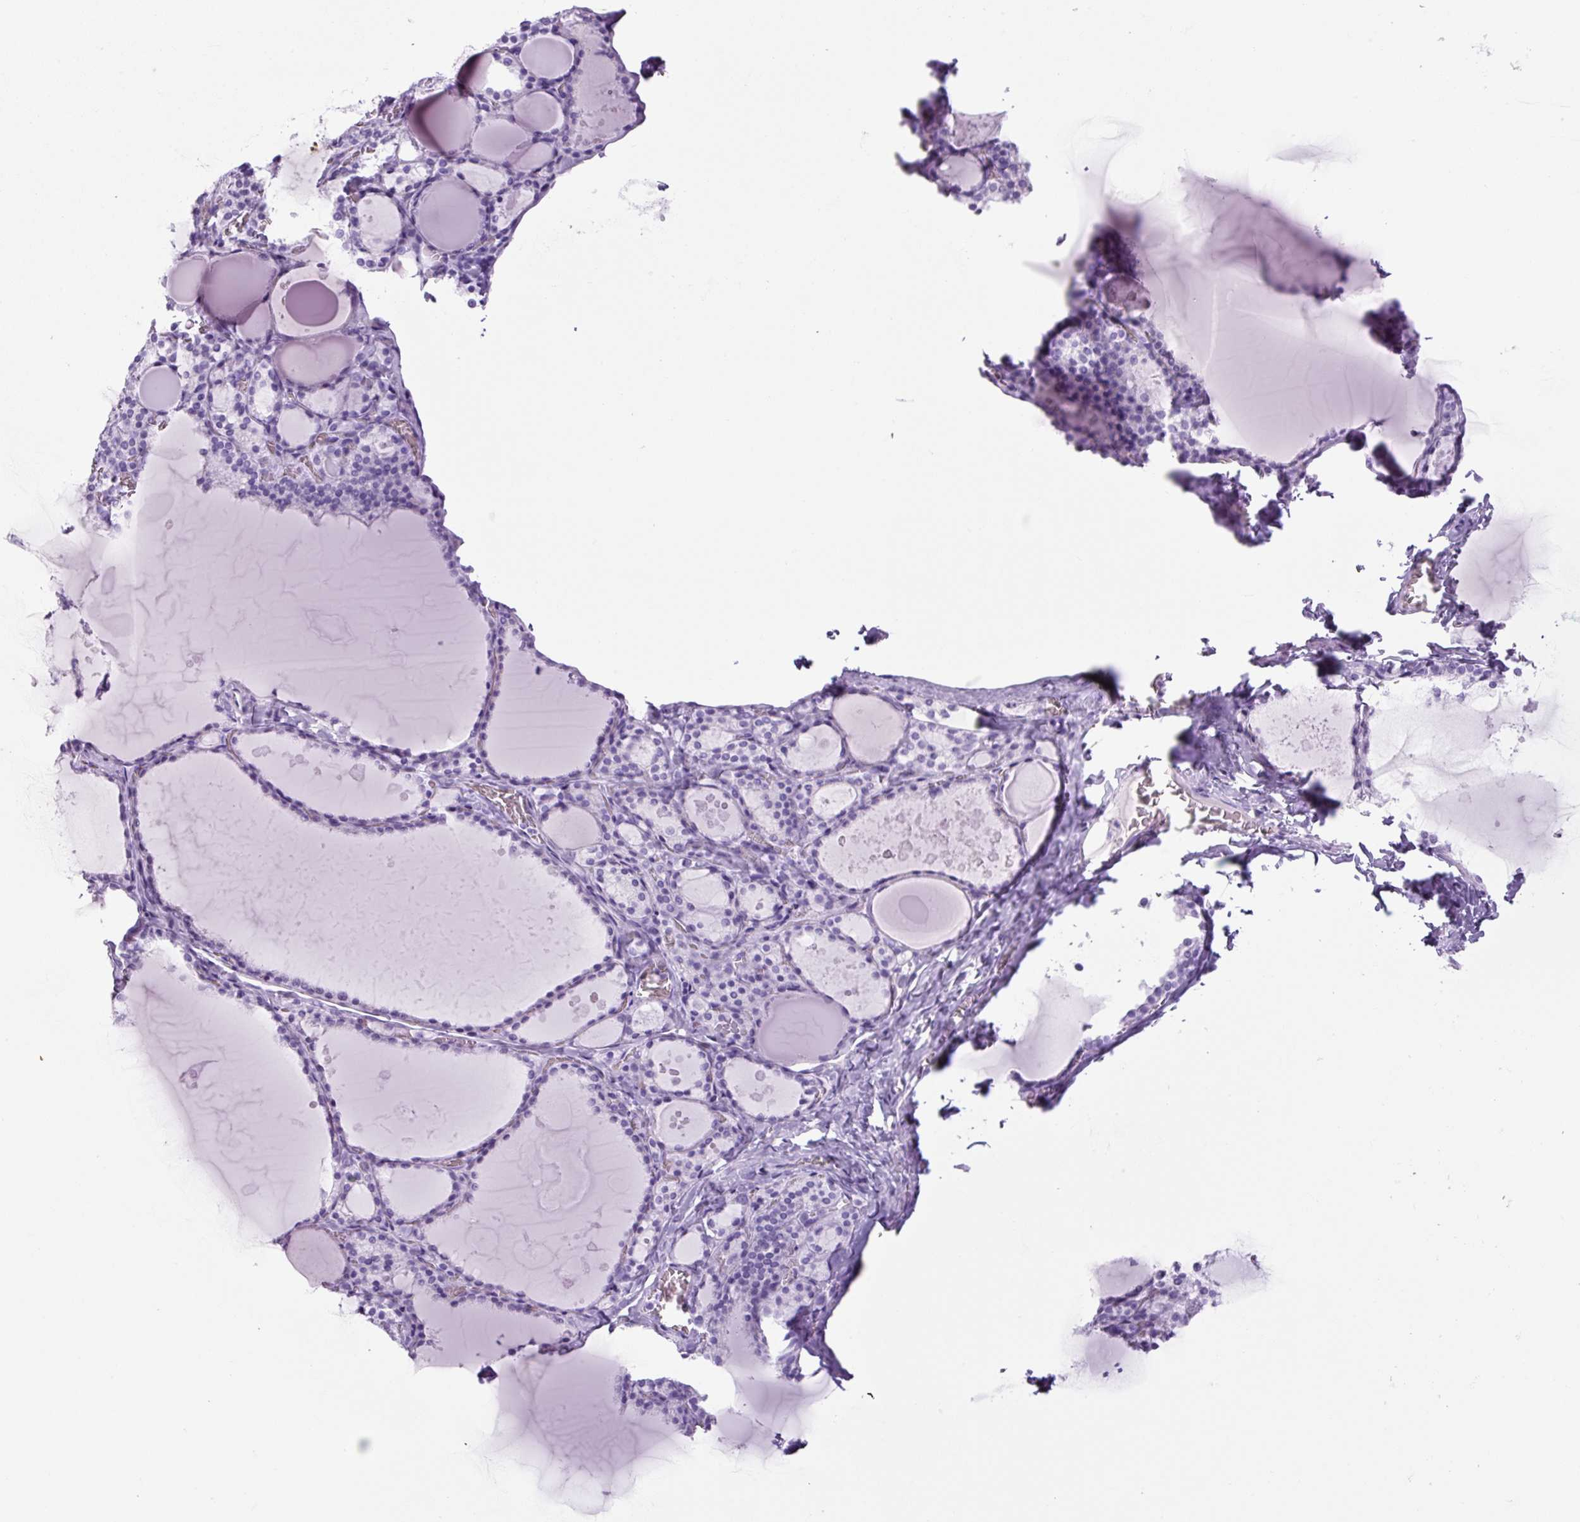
{"staining": {"intensity": "negative", "quantity": "none", "location": "none"}, "tissue": "thyroid gland", "cell_type": "Glandular cells", "image_type": "normal", "snomed": [{"axis": "morphology", "description": "Normal tissue, NOS"}, {"axis": "topography", "description": "Thyroid gland"}], "caption": "Immunohistochemical staining of normal human thyroid gland demonstrates no significant staining in glandular cells.", "gene": "RSPO4", "patient": {"sex": "male", "age": 56}}